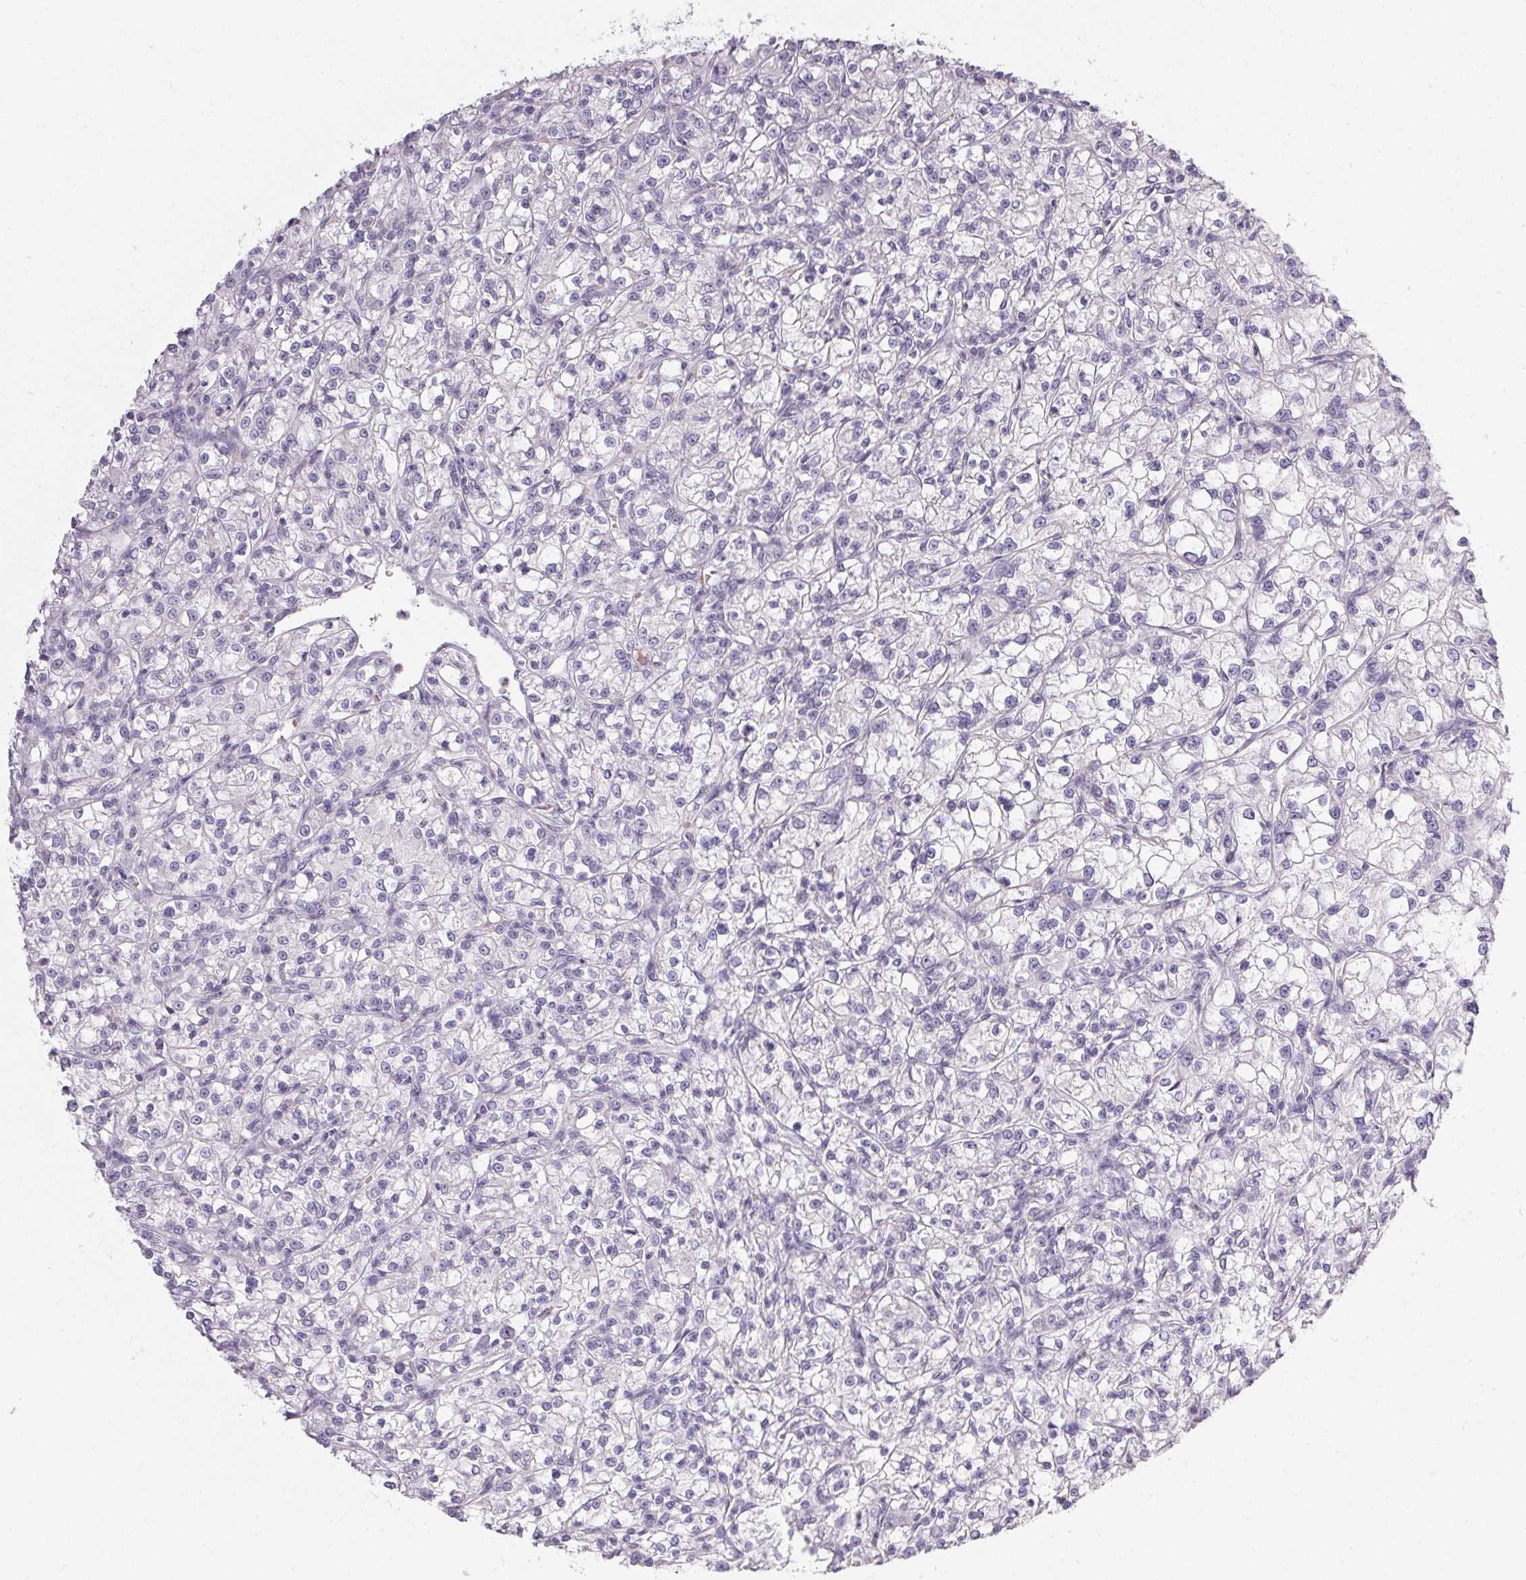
{"staining": {"intensity": "negative", "quantity": "none", "location": "none"}, "tissue": "renal cancer", "cell_type": "Tumor cells", "image_type": "cancer", "snomed": [{"axis": "morphology", "description": "Adenocarcinoma, NOS"}, {"axis": "topography", "description": "Kidney"}], "caption": "A high-resolution histopathology image shows IHC staining of renal cancer, which demonstrates no significant positivity in tumor cells. (DAB (3,3'-diaminobenzidine) IHC visualized using brightfield microscopy, high magnification).", "gene": "PMEL", "patient": {"sex": "female", "age": 59}}